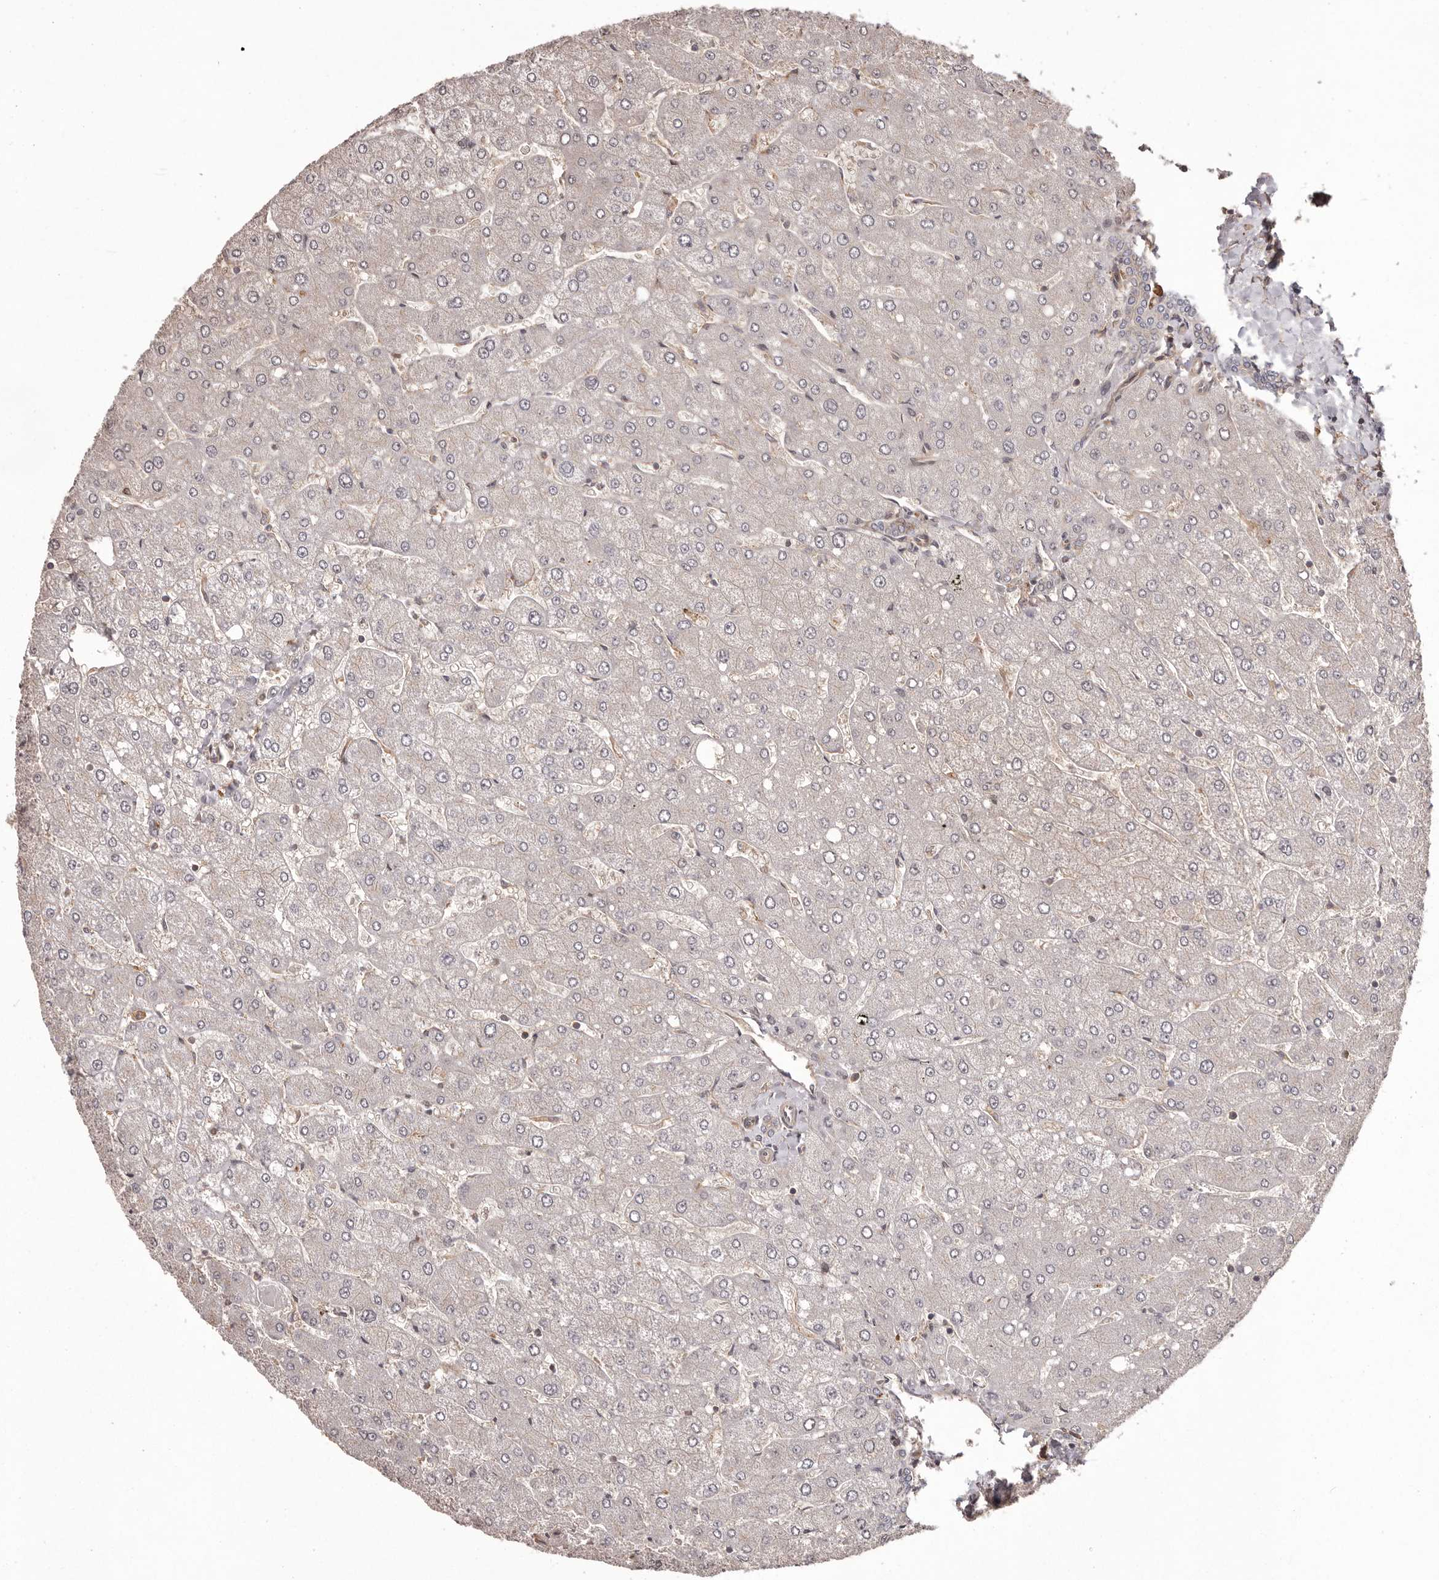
{"staining": {"intensity": "negative", "quantity": "none", "location": "none"}, "tissue": "liver", "cell_type": "Cholangiocytes", "image_type": "normal", "snomed": [{"axis": "morphology", "description": "Normal tissue, NOS"}, {"axis": "topography", "description": "Liver"}], "caption": "IHC histopathology image of normal liver: human liver stained with DAB (3,3'-diaminobenzidine) shows no significant protein expression in cholangiocytes. The staining is performed using DAB (3,3'-diaminobenzidine) brown chromogen with nuclei counter-stained in using hematoxylin.", "gene": "NFKBIA", "patient": {"sex": "male", "age": 55}}